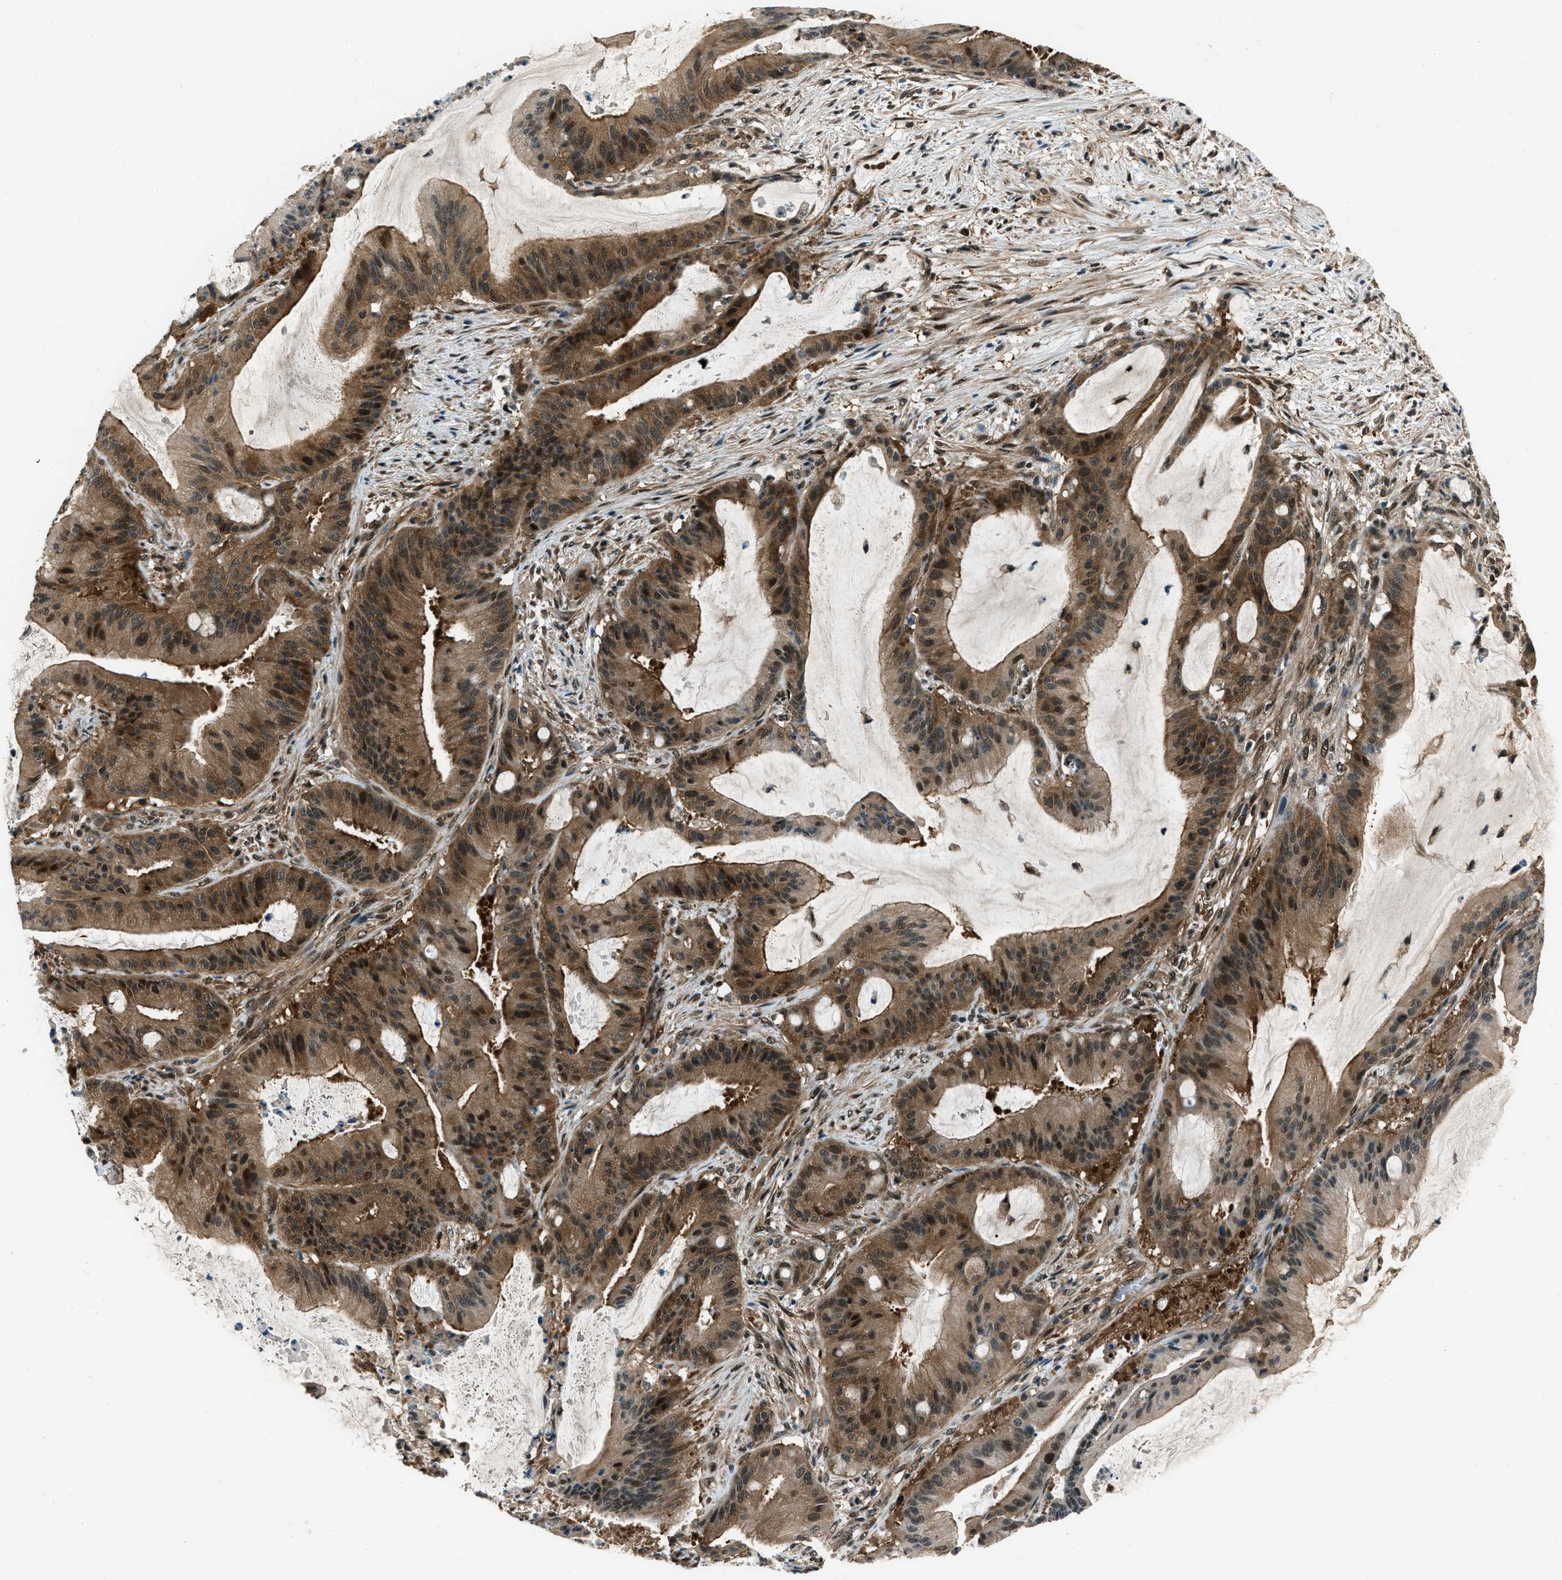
{"staining": {"intensity": "moderate", "quantity": ">75%", "location": "cytoplasmic/membranous,nuclear"}, "tissue": "liver cancer", "cell_type": "Tumor cells", "image_type": "cancer", "snomed": [{"axis": "morphology", "description": "Normal tissue, NOS"}, {"axis": "morphology", "description": "Cholangiocarcinoma"}, {"axis": "topography", "description": "Liver"}, {"axis": "topography", "description": "Peripheral nerve tissue"}], "caption": "The histopathology image reveals a brown stain indicating the presence of a protein in the cytoplasmic/membranous and nuclear of tumor cells in liver cholangiocarcinoma.", "gene": "NUDCD3", "patient": {"sex": "female", "age": 73}}